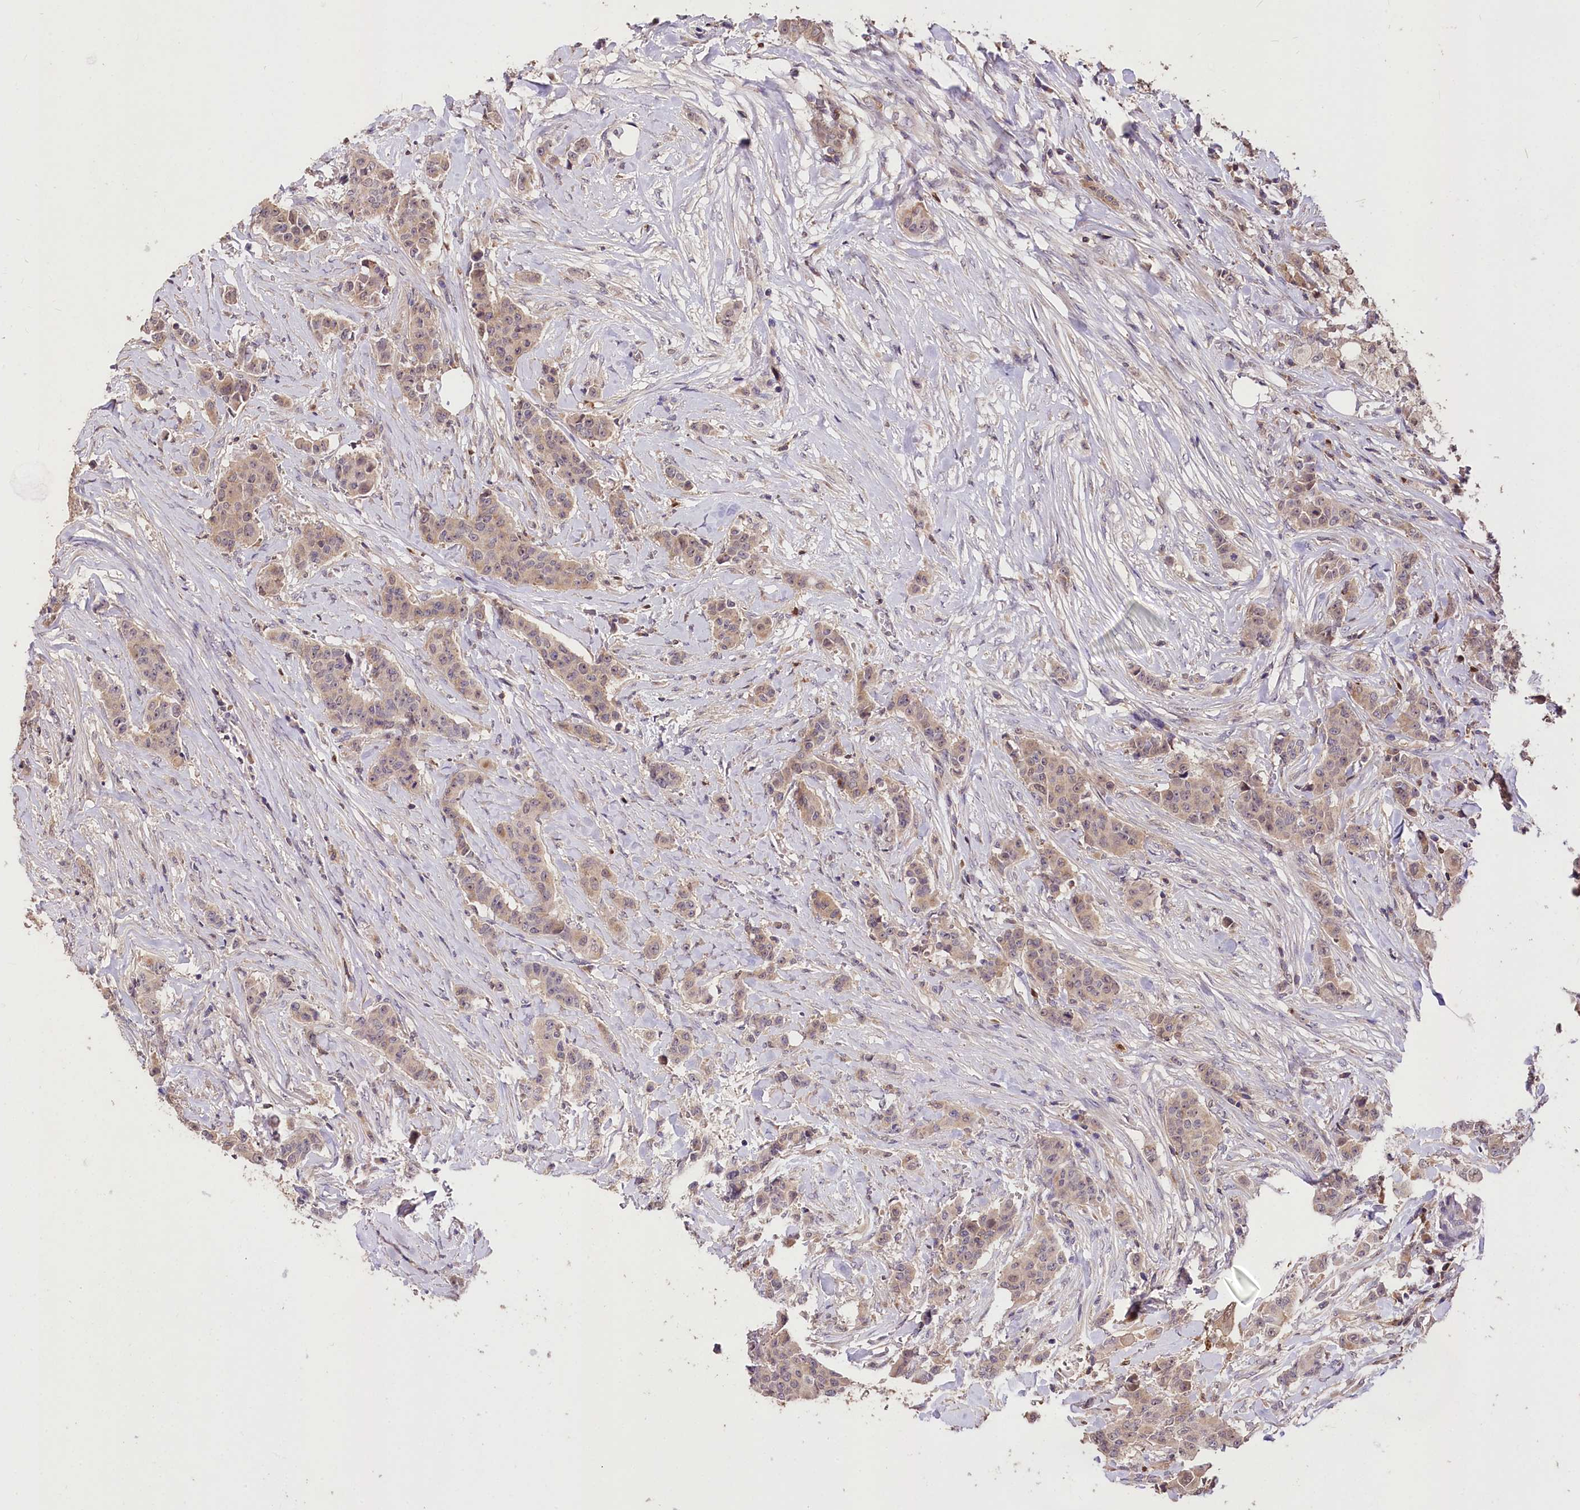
{"staining": {"intensity": "weak", "quantity": "25%-75%", "location": "cytoplasmic/membranous,nuclear"}, "tissue": "breast cancer", "cell_type": "Tumor cells", "image_type": "cancer", "snomed": [{"axis": "morphology", "description": "Duct carcinoma"}, {"axis": "topography", "description": "Breast"}], "caption": "Tumor cells exhibit low levels of weak cytoplasmic/membranous and nuclear staining in about 25%-75% of cells in human breast cancer.", "gene": "SERGEF", "patient": {"sex": "female", "age": 40}}